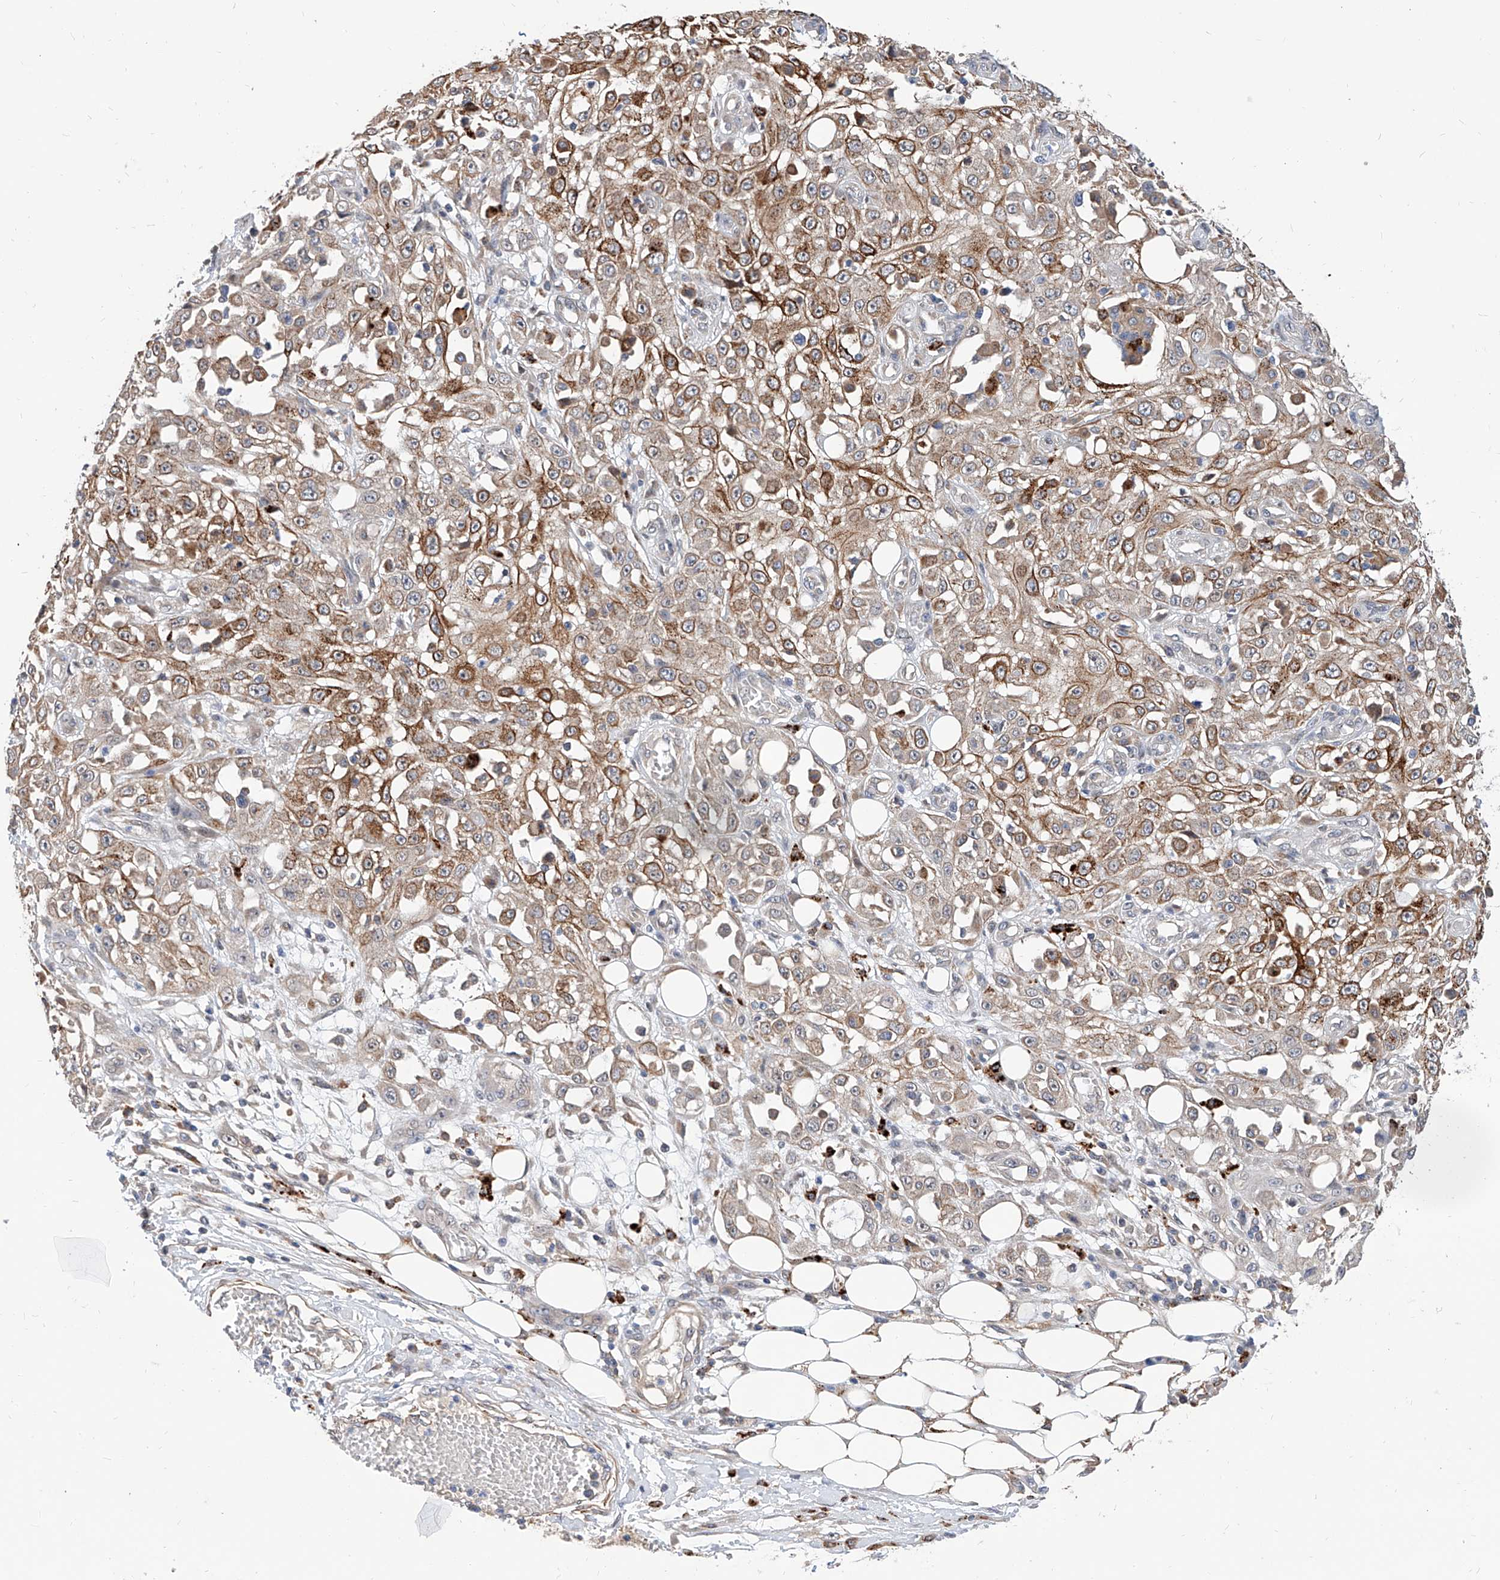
{"staining": {"intensity": "moderate", "quantity": ">75%", "location": "cytoplasmic/membranous"}, "tissue": "skin cancer", "cell_type": "Tumor cells", "image_type": "cancer", "snomed": [{"axis": "morphology", "description": "Squamous cell carcinoma, NOS"}, {"axis": "morphology", "description": "Squamous cell carcinoma, metastatic, NOS"}, {"axis": "topography", "description": "Skin"}, {"axis": "topography", "description": "Lymph node"}], "caption": "Protein expression analysis of human skin cancer (metastatic squamous cell carcinoma) reveals moderate cytoplasmic/membranous positivity in about >75% of tumor cells.", "gene": "MAGEE2", "patient": {"sex": "male", "age": 75}}